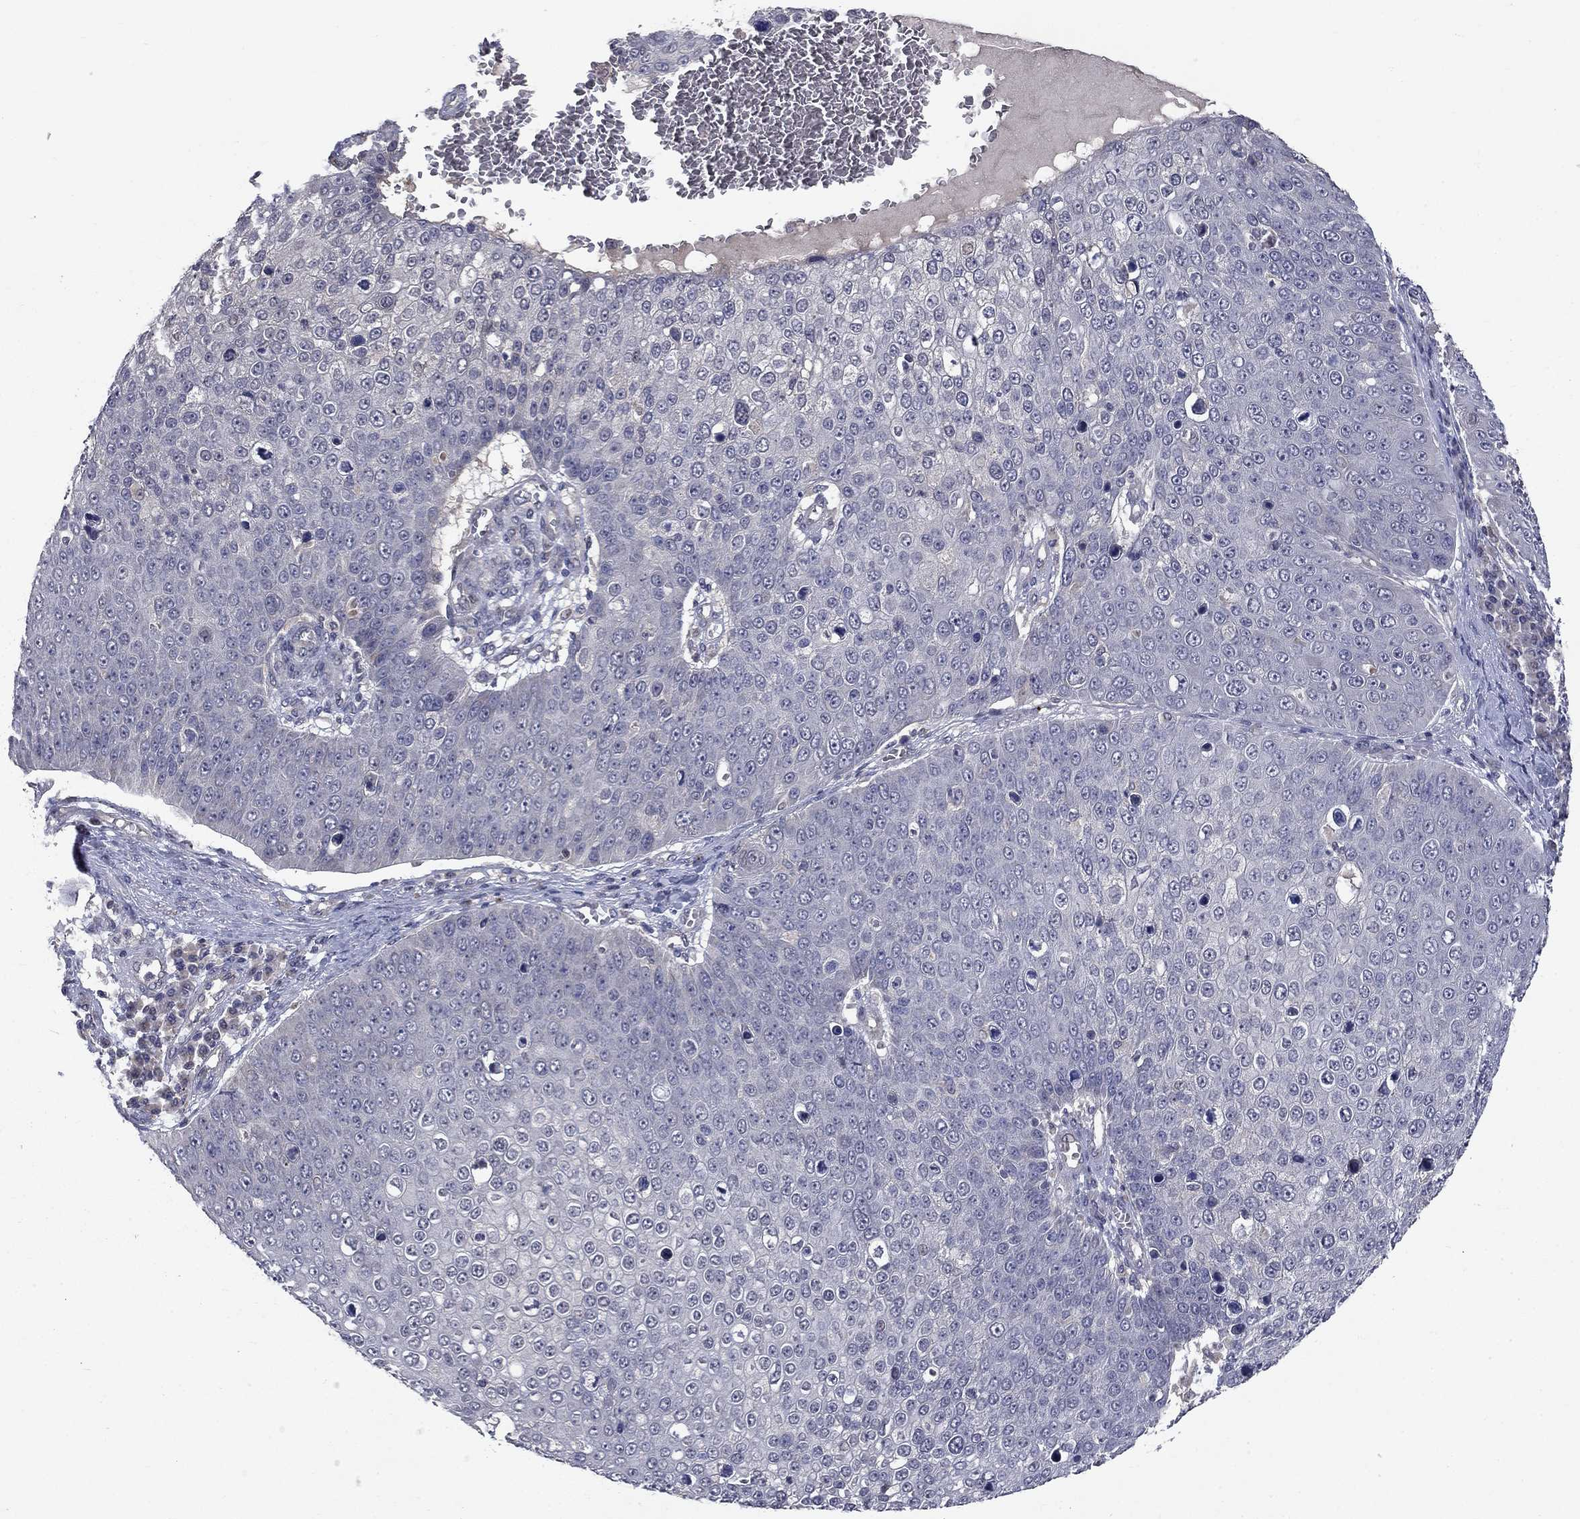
{"staining": {"intensity": "negative", "quantity": "none", "location": "none"}, "tissue": "skin cancer", "cell_type": "Tumor cells", "image_type": "cancer", "snomed": [{"axis": "morphology", "description": "Squamous cell carcinoma, NOS"}, {"axis": "topography", "description": "Skin"}], "caption": "Tumor cells show no significant positivity in squamous cell carcinoma (skin). (DAB (3,3'-diaminobenzidine) immunohistochemistry (IHC), high magnification).", "gene": "FAM3B", "patient": {"sex": "male", "age": 71}}